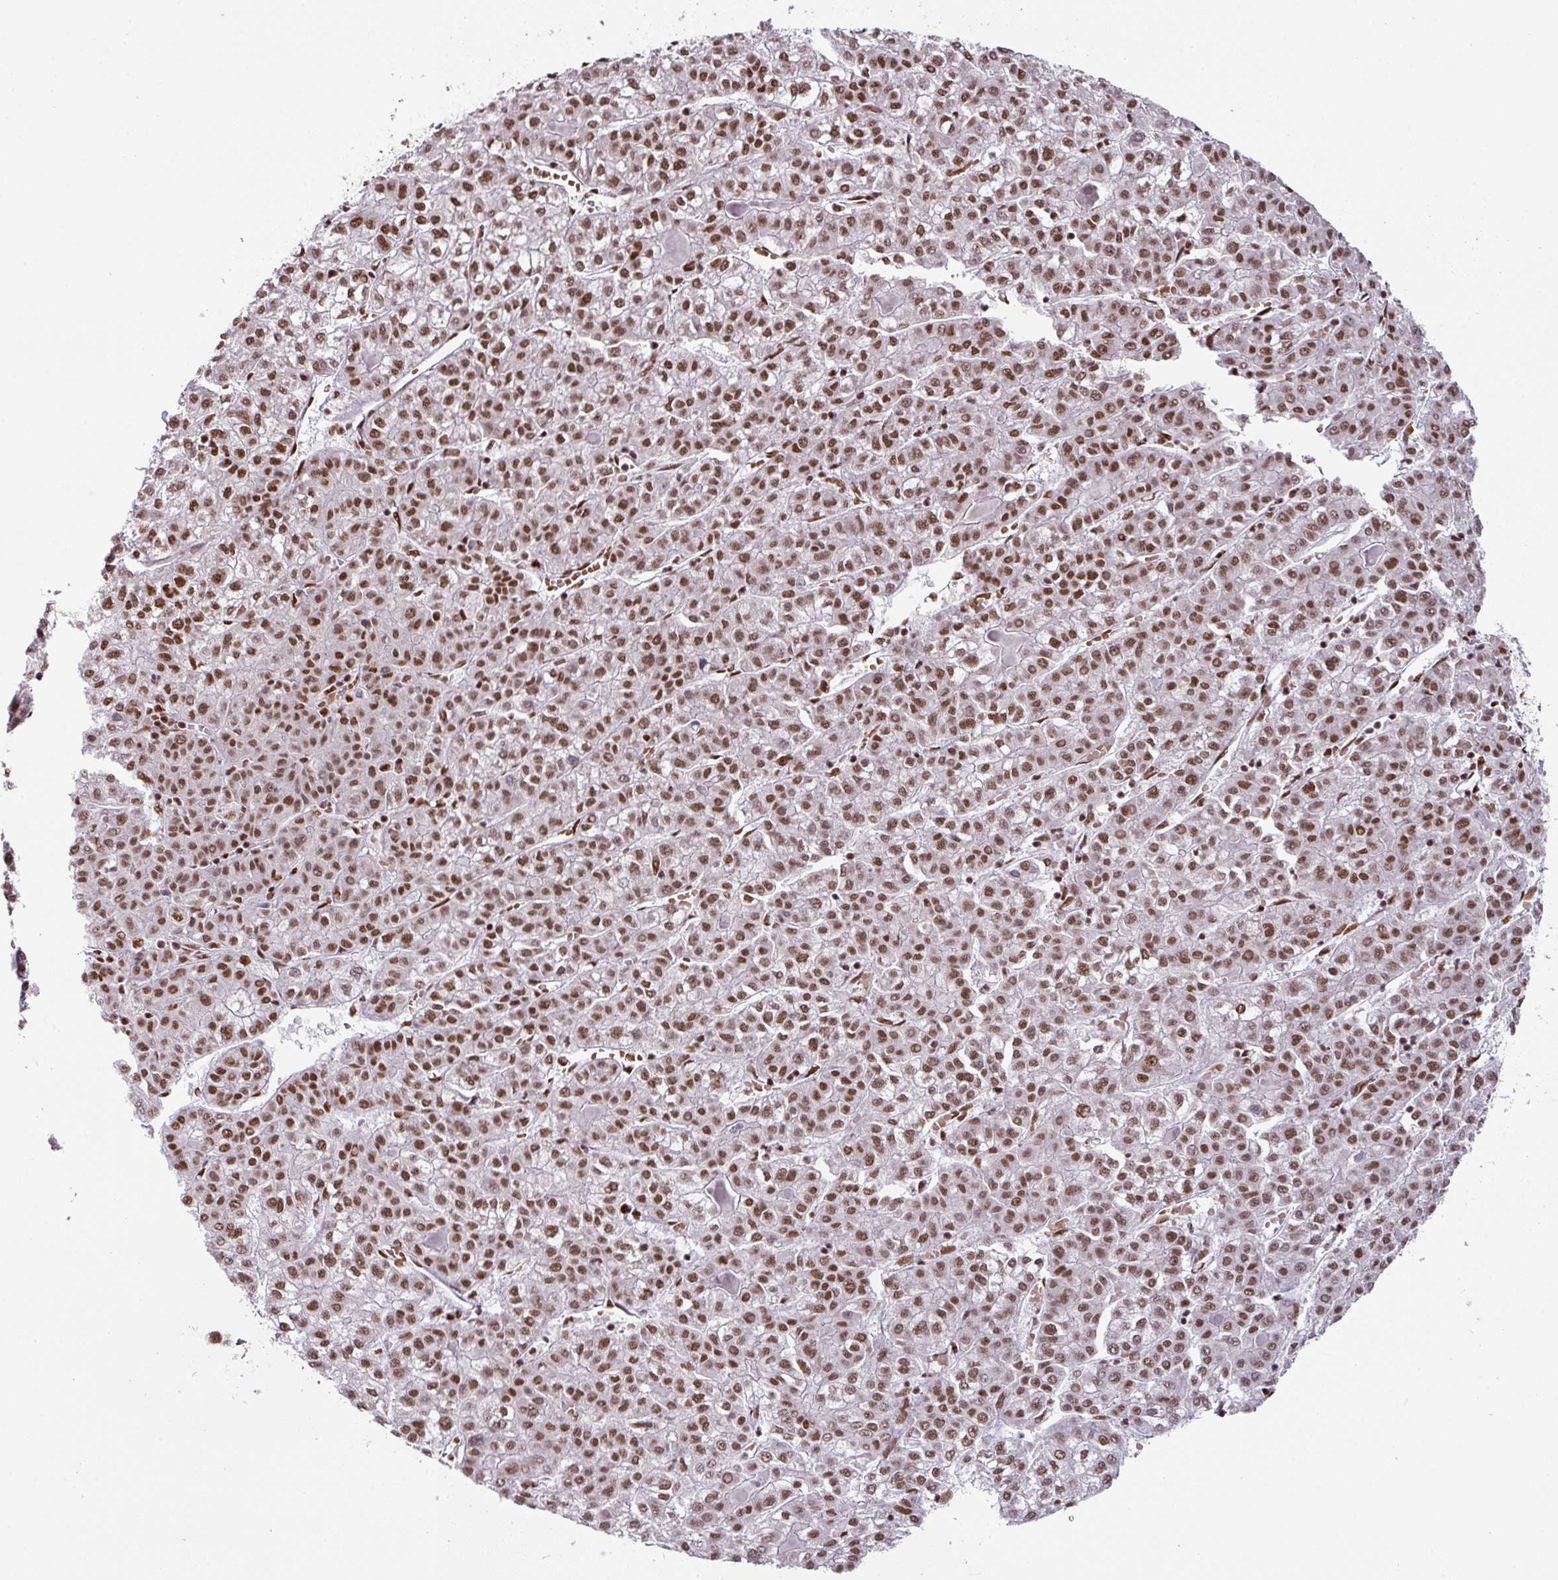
{"staining": {"intensity": "moderate", "quantity": ">75%", "location": "nuclear"}, "tissue": "liver cancer", "cell_type": "Tumor cells", "image_type": "cancer", "snomed": [{"axis": "morphology", "description": "Carcinoma, Hepatocellular, NOS"}, {"axis": "topography", "description": "Liver"}], "caption": "Hepatocellular carcinoma (liver) tissue shows moderate nuclear staining in about >75% of tumor cells", "gene": "NCOA5", "patient": {"sex": "female", "age": 43}}